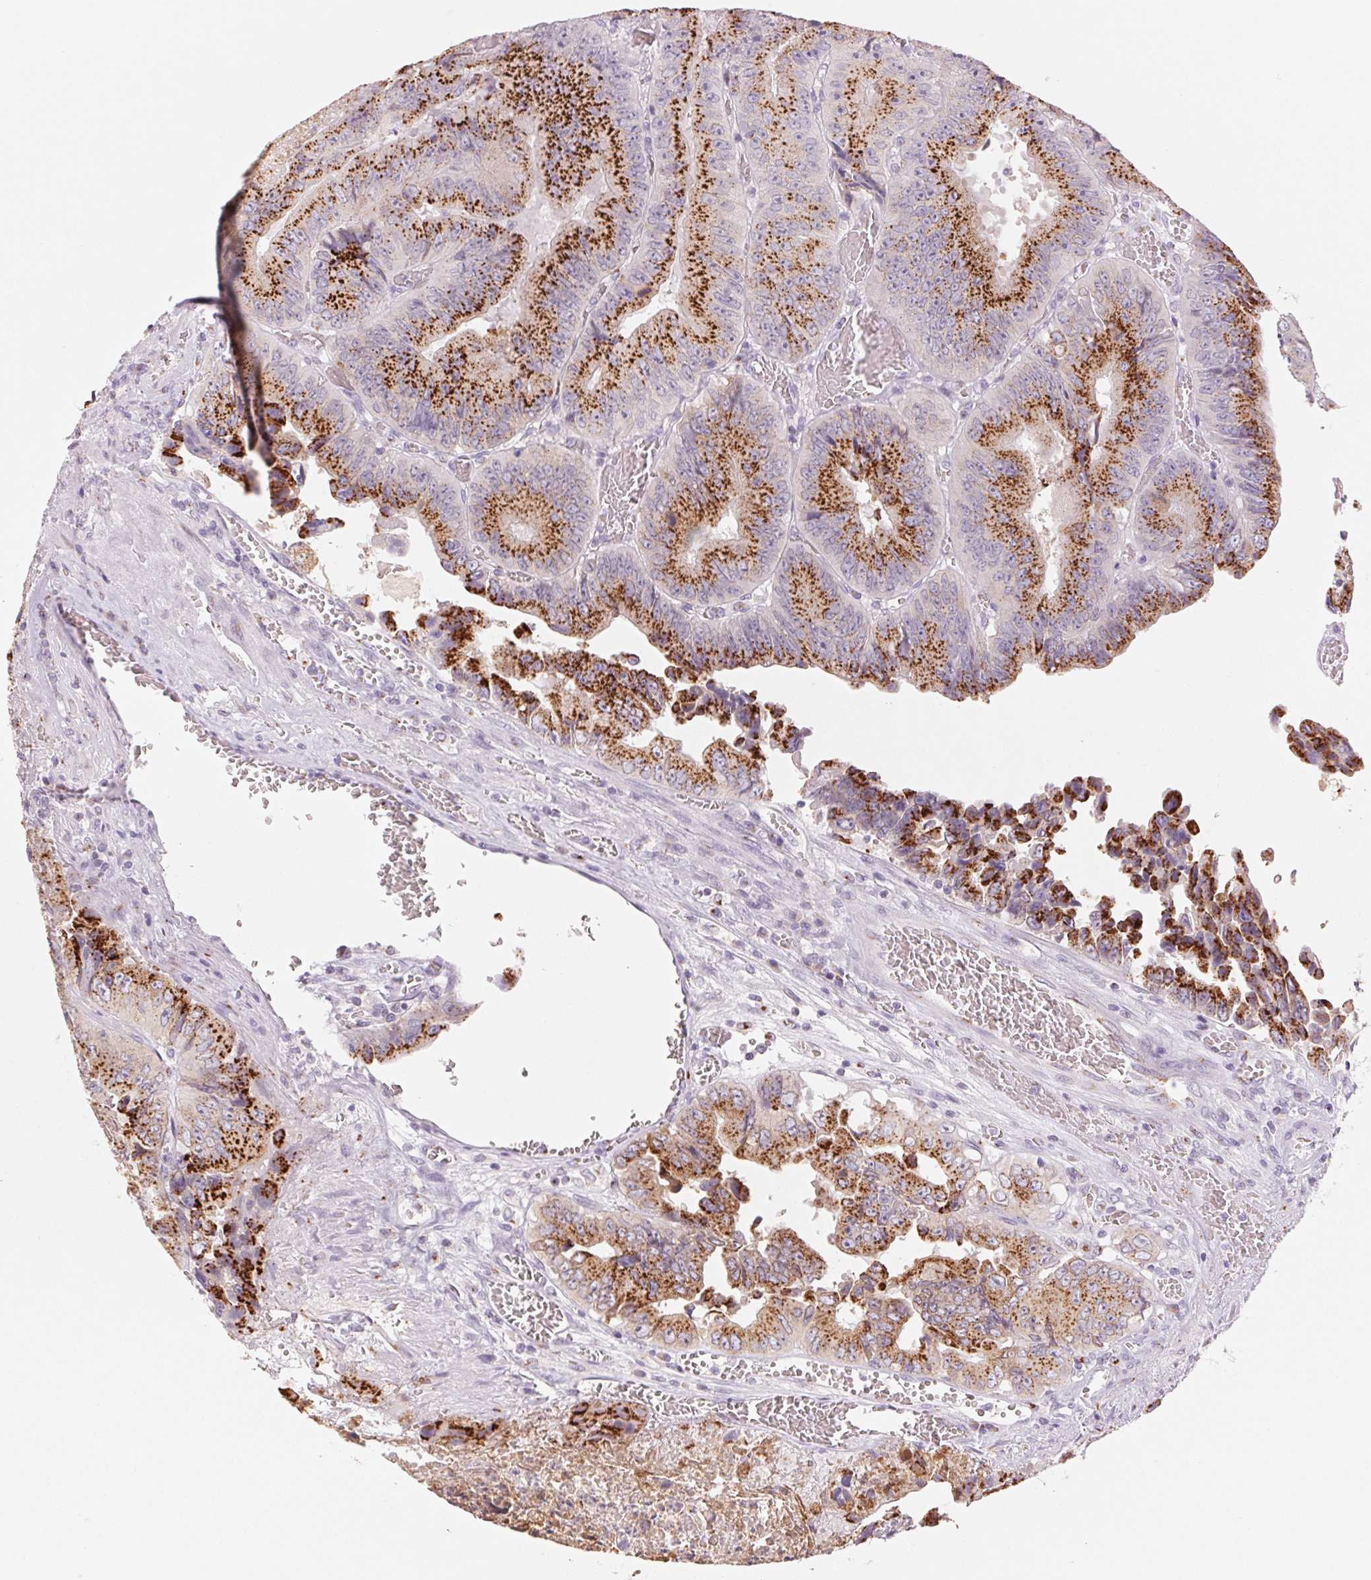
{"staining": {"intensity": "strong", "quantity": ">75%", "location": "cytoplasmic/membranous"}, "tissue": "colorectal cancer", "cell_type": "Tumor cells", "image_type": "cancer", "snomed": [{"axis": "morphology", "description": "Adenocarcinoma, NOS"}, {"axis": "topography", "description": "Colon"}], "caption": "High-magnification brightfield microscopy of adenocarcinoma (colorectal) stained with DAB (brown) and counterstained with hematoxylin (blue). tumor cells exhibit strong cytoplasmic/membranous positivity is identified in about>75% of cells. (brown staining indicates protein expression, while blue staining denotes nuclei).", "gene": "GALNT7", "patient": {"sex": "female", "age": 84}}